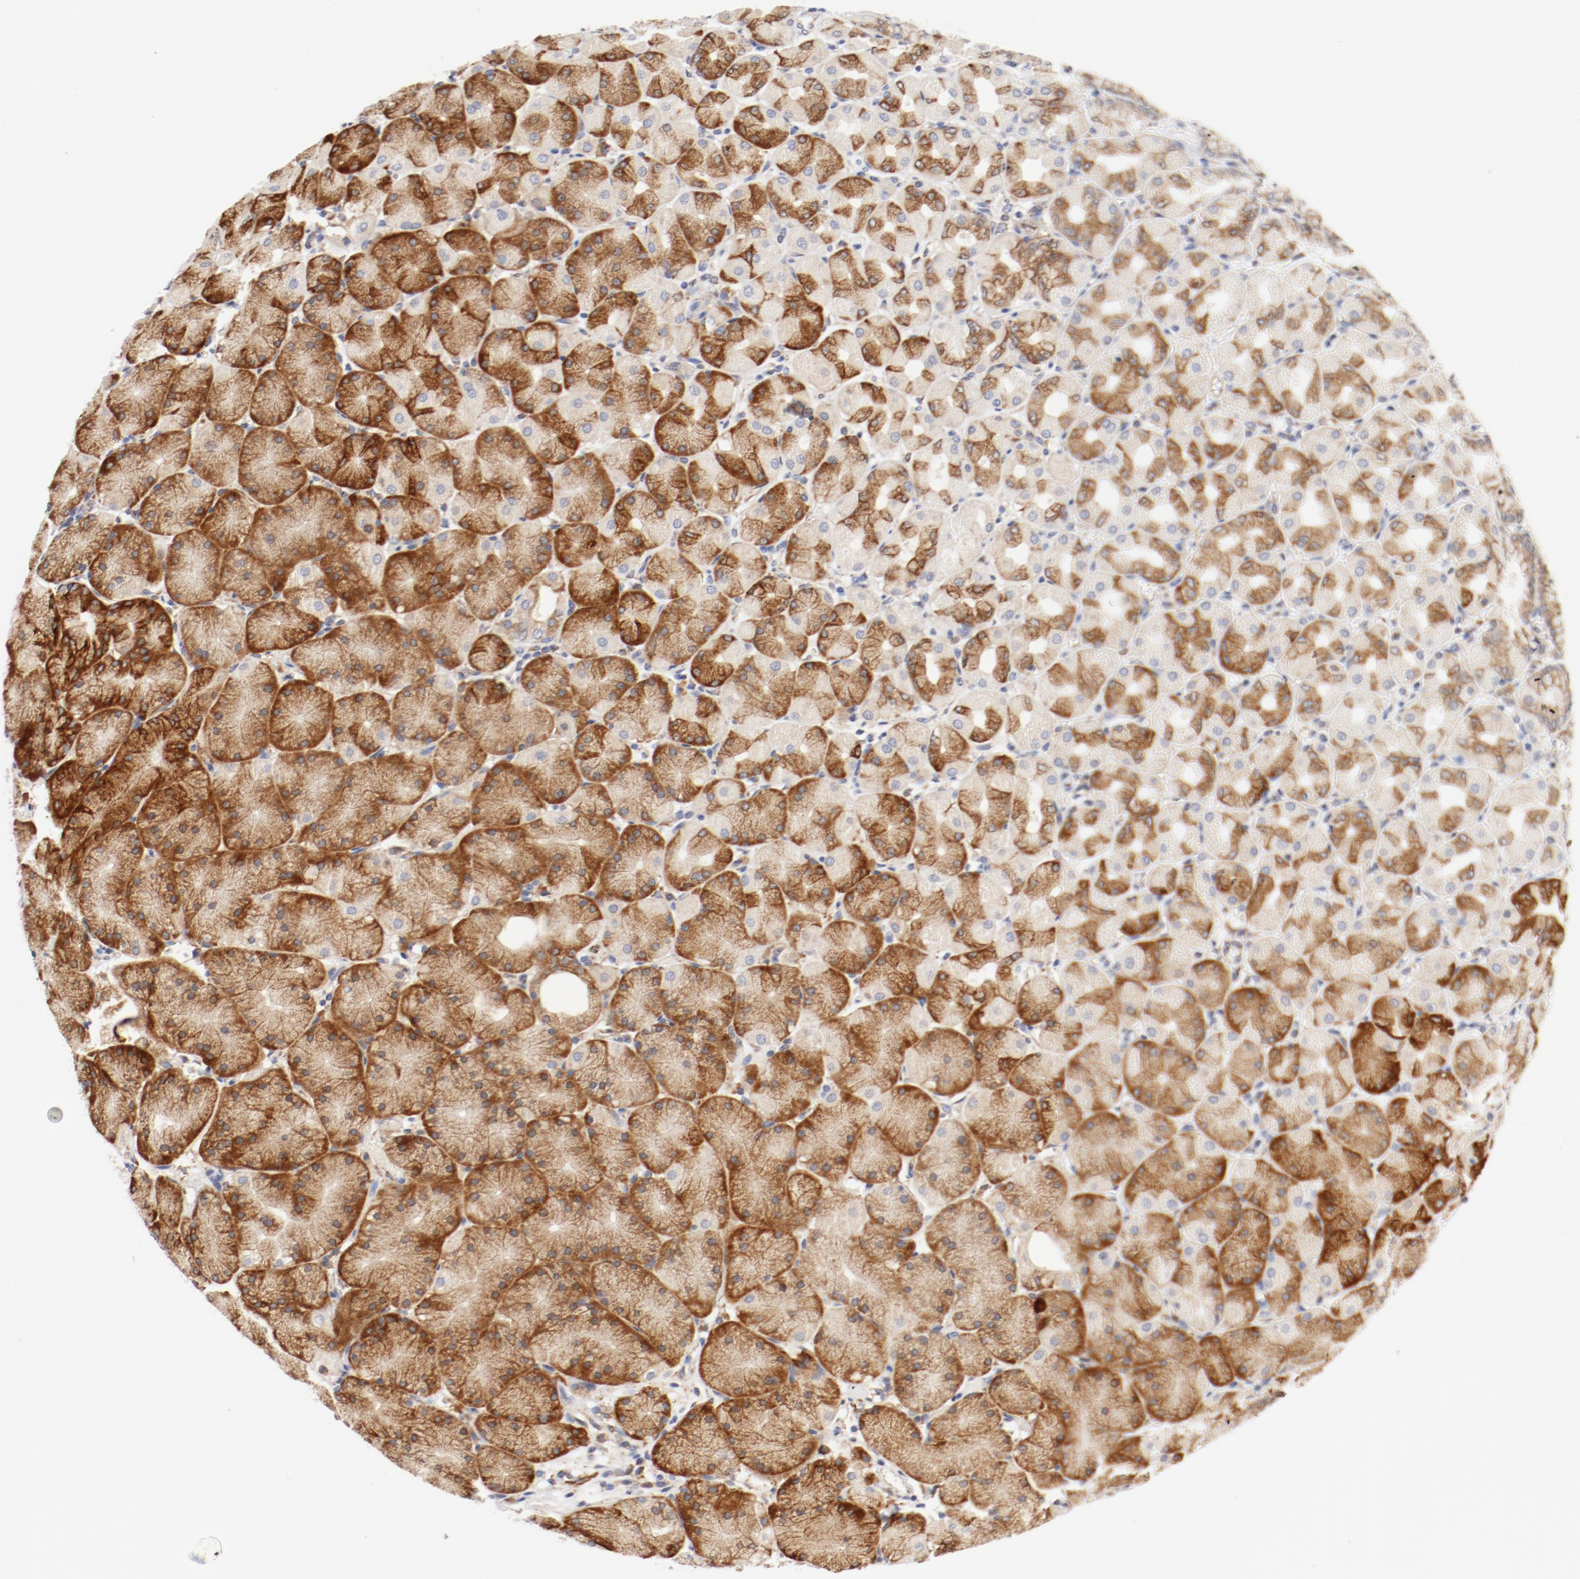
{"staining": {"intensity": "moderate", "quantity": ">75%", "location": "cytoplasmic/membranous"}, "tissue": "stomach", "cell_type": "Glandular cells", "image_type": "normal", "snomed": [{"axis": "morphology", "description": "Normal tissue, NOS"}, {"axis": "topography", "description": "Stomach, upper"}], "caption": "DAB (3,3'-diaminobenzidine) immunohistochemical staining of unremarkable human stomach reveals moderate cytoplasmic/membranous protein positivity in approximately >75% of glandular cells. (brown staining indicates protein expression, while blue staining denotes nuclei).", "gene": "PDPK1", "patient": {"sex": "female", "age": 56}}